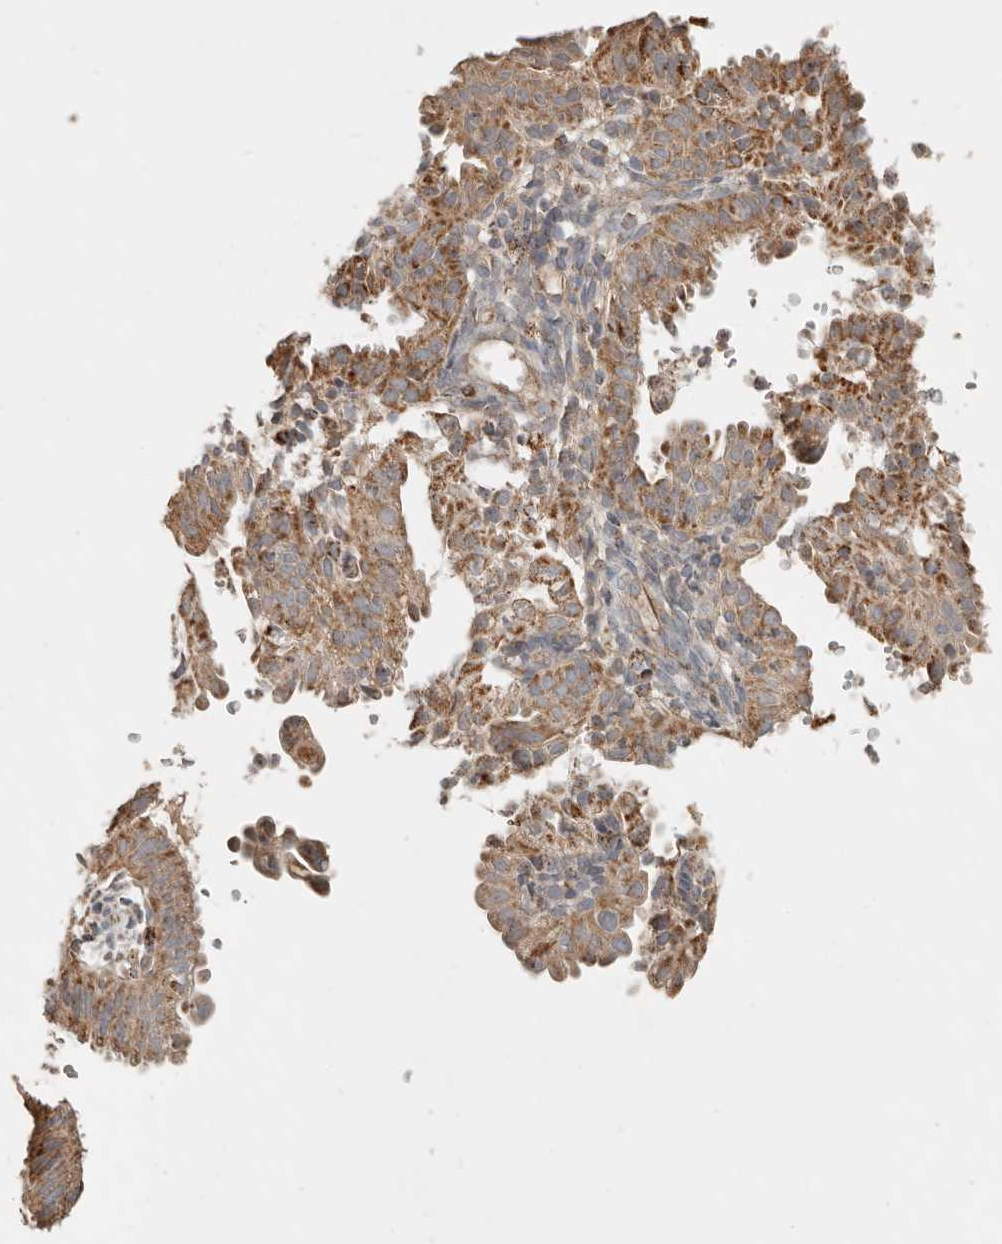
{"staining": {"intensity": "moderate", "quantity": ">75%", "location": "cytoplasmic/membranous"}, "tissue": "endometrial cancer", "cell_type": "Tumor cells", "image_type": "cancer", "snomed": [{"axis": "morphology", "description": "Adenocarcinoma, NOS"}, {"axis": "topography", "description": "Endometrium"}], "caption": "Endometrial cancer (adenocarcinoma) tissue demonstrates moderate cytoplasmic/membranous expression in approximately >75% of tumor cells", "gene": "ARHGEF10L", "patient": {"sex": "female", "age": 51}}